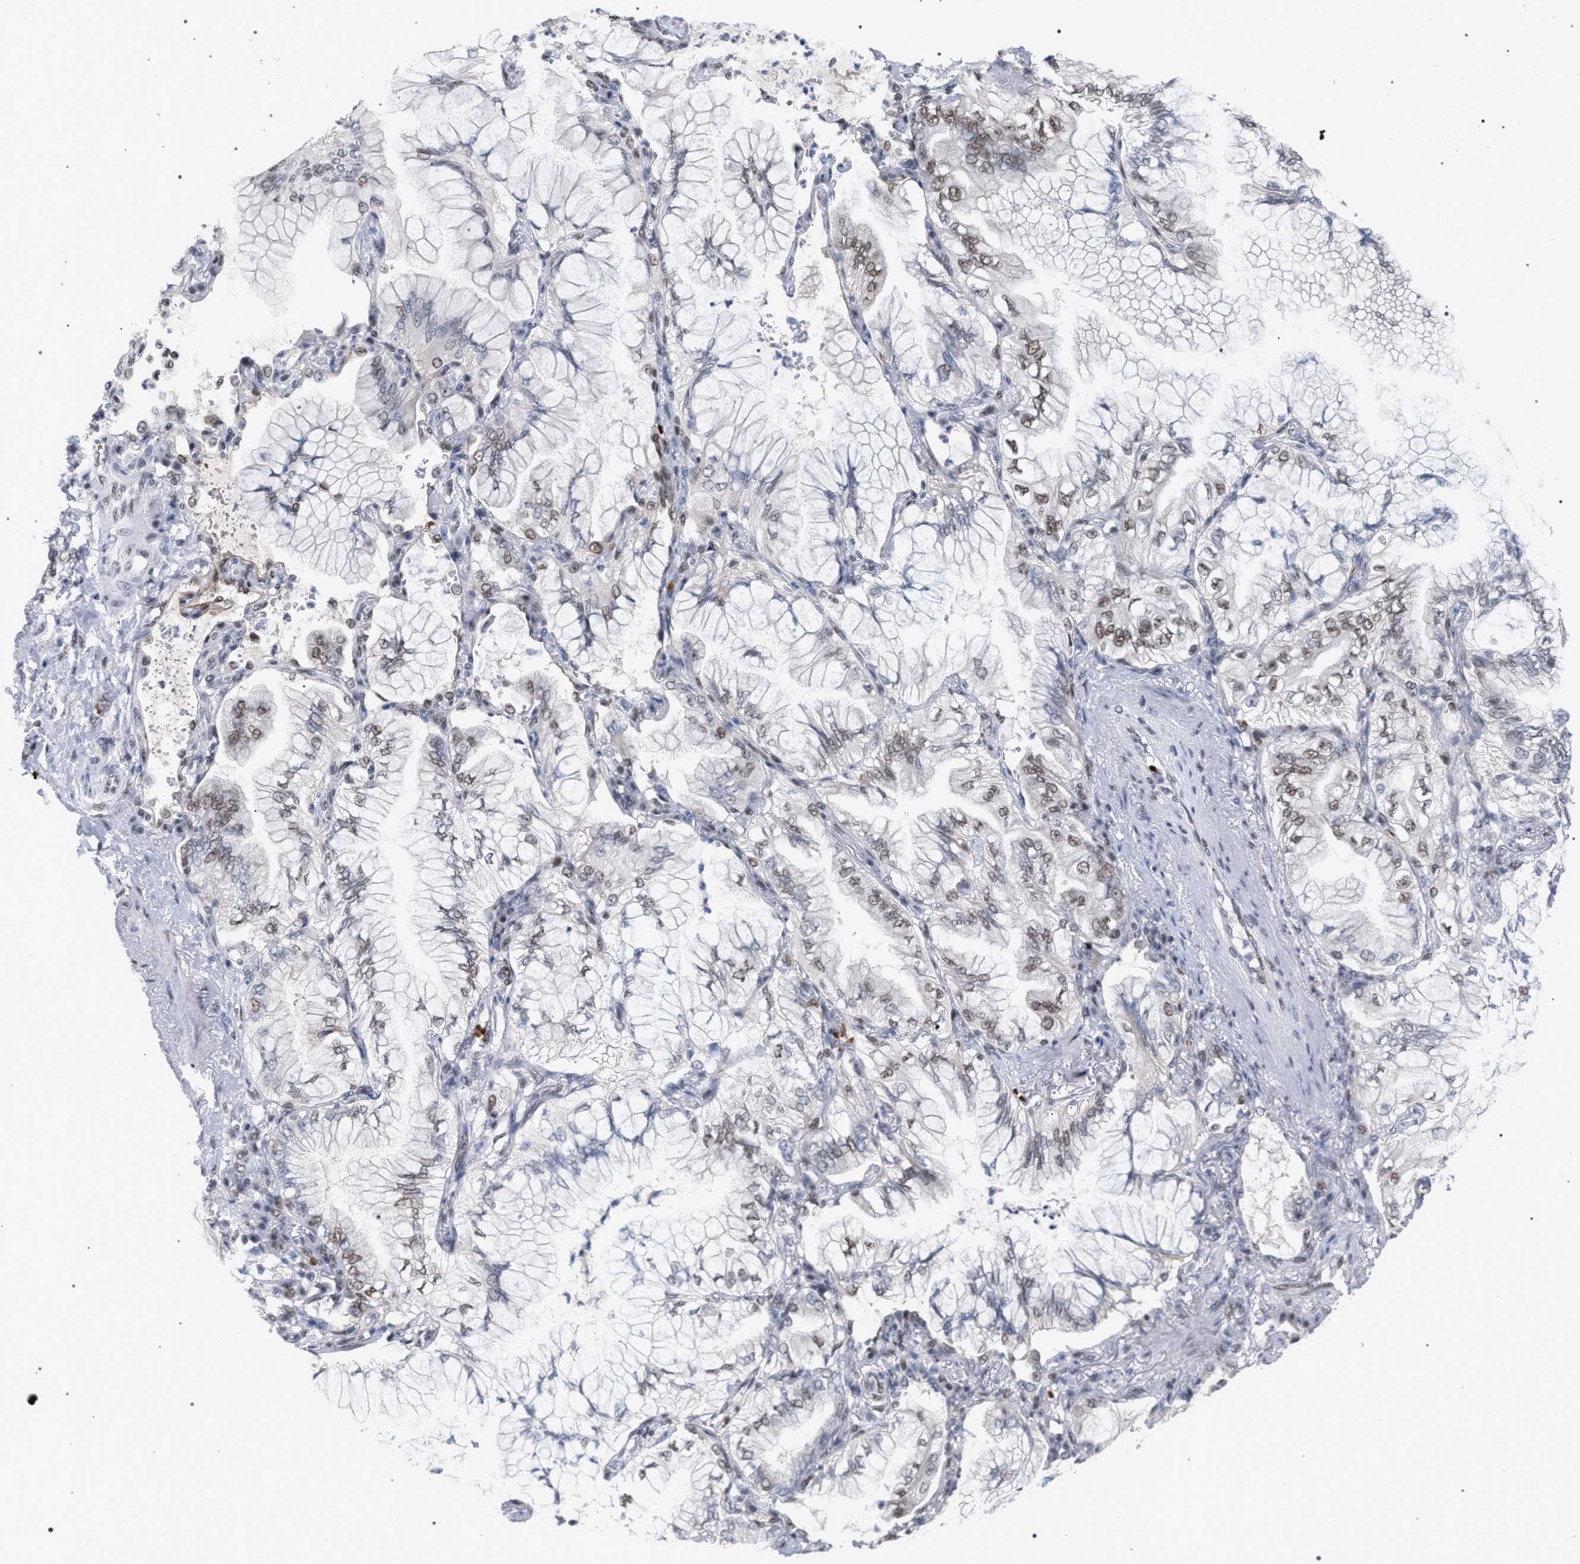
{"staining": {"intensity": "weak", "quantity": "<25%", "location": "nuclear"}, "tissue": "lung cancer", "cell_type": "Tumor cells", "image_type": "cancer", "snomed": [{"axis": "morphology", "description": "Adenocarcinoma, NOS"}, {"axis": "topography", "description": "Lung"}], "caption": "The image reveals no significant positivity in tumor cells of lung cancer.", "gene": "SCAF4", "patient": {"sex": "female", "age": 70}}